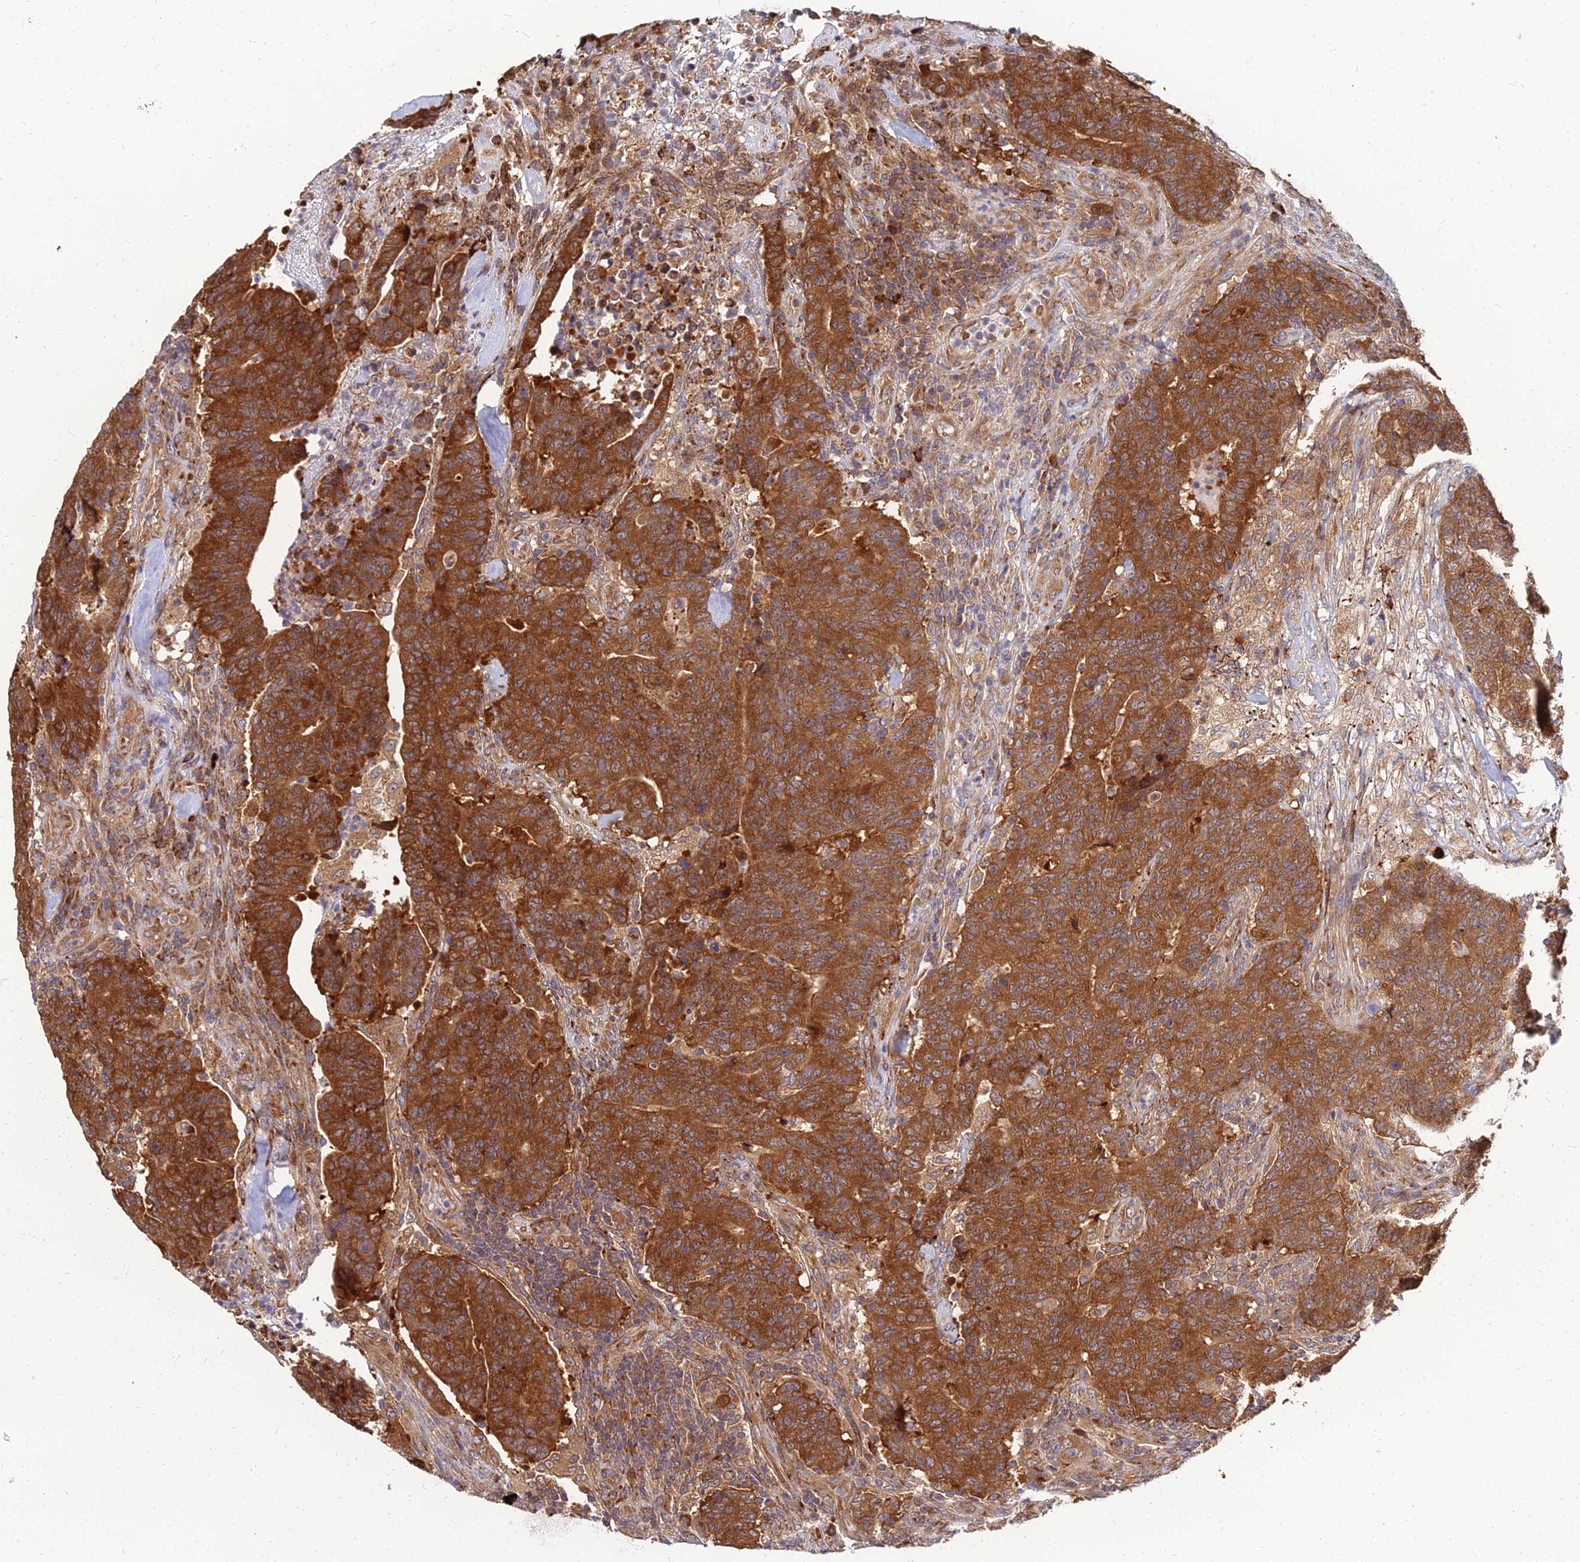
{"staining": {"intensity": "strong", "quantity": ">75%", "location": "cytoplasmic/membranous"}, "tissue": "colorectal cancer", "cell_type": "Tumor cells", "image_type": "cancer", "snomed": [{"axis": "morphology", "description": "Adenocarcinoma, NOS"}, {"axis": "topography", "description": "Colon"}], "caption": "A high amount of strong cytoplasmic/membranous positivity is seen in about >75% of tumor cells in colorectal cancer (adenocarcinoma) tissue. (DAB (3,3'-diaminobenzidine) IHC, brown staining for protein, blue staining for nuclei).", "gene": "CCT6B", "patient": {"sex": "female", "age": 75}}